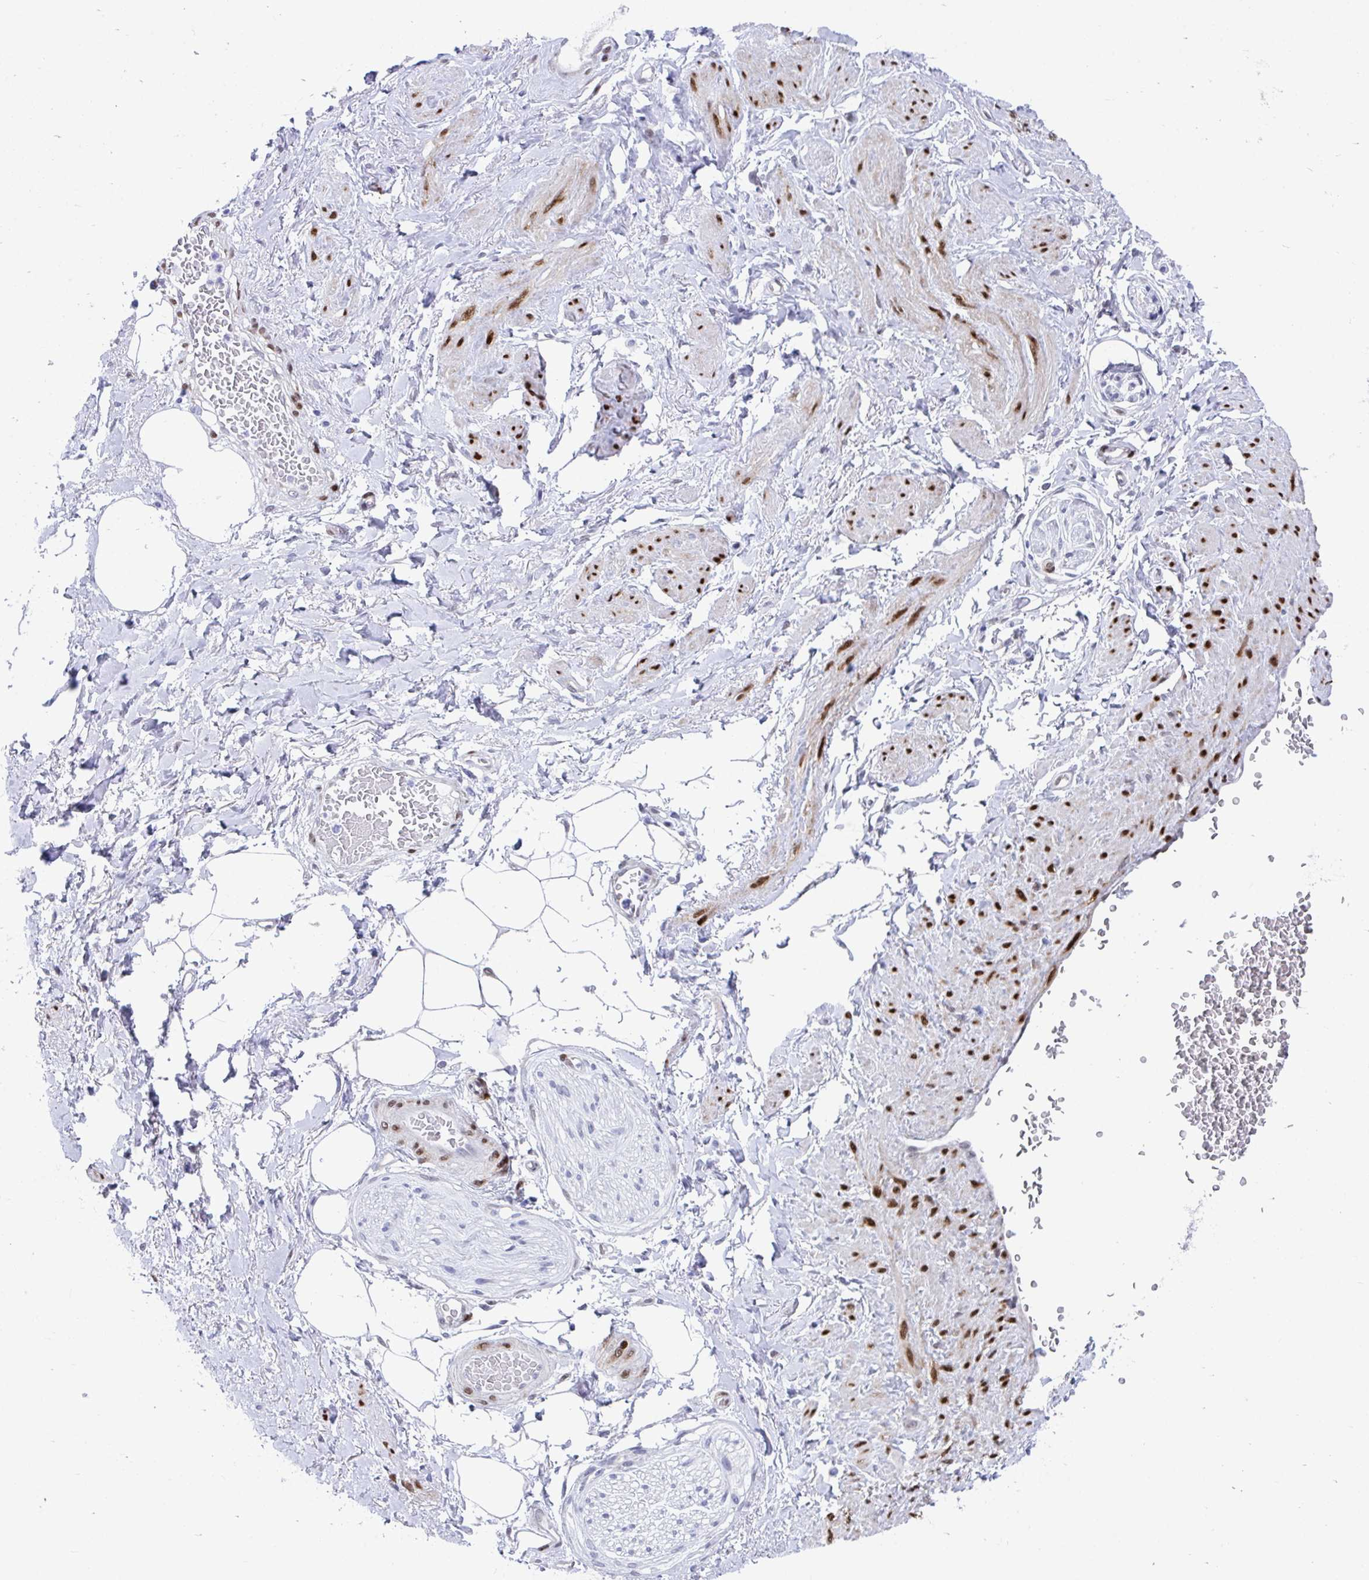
{"staining": {"intensity": "negative", "quantity": "none", "location": "none"}, "tissue": "adipose tissue", "cell_type": "Adipocytes", "image_type": "normal", "snomed": [{"axis": "morphology", "description": "Normal tissue, NOS"}, {"axis": "topography", "description": "Vagina"}, {"axis": "topography", "description": "Peripheral nerve tissue"}], "caption": "A photomicrograph of human adipose tissue is negative for staining in adipocytes. (Immunohistochemistry (ihc), brightfield microscopy, high magnification).", "gene": "RBPMS", "patient": {"sex": "female", "age": 71}}